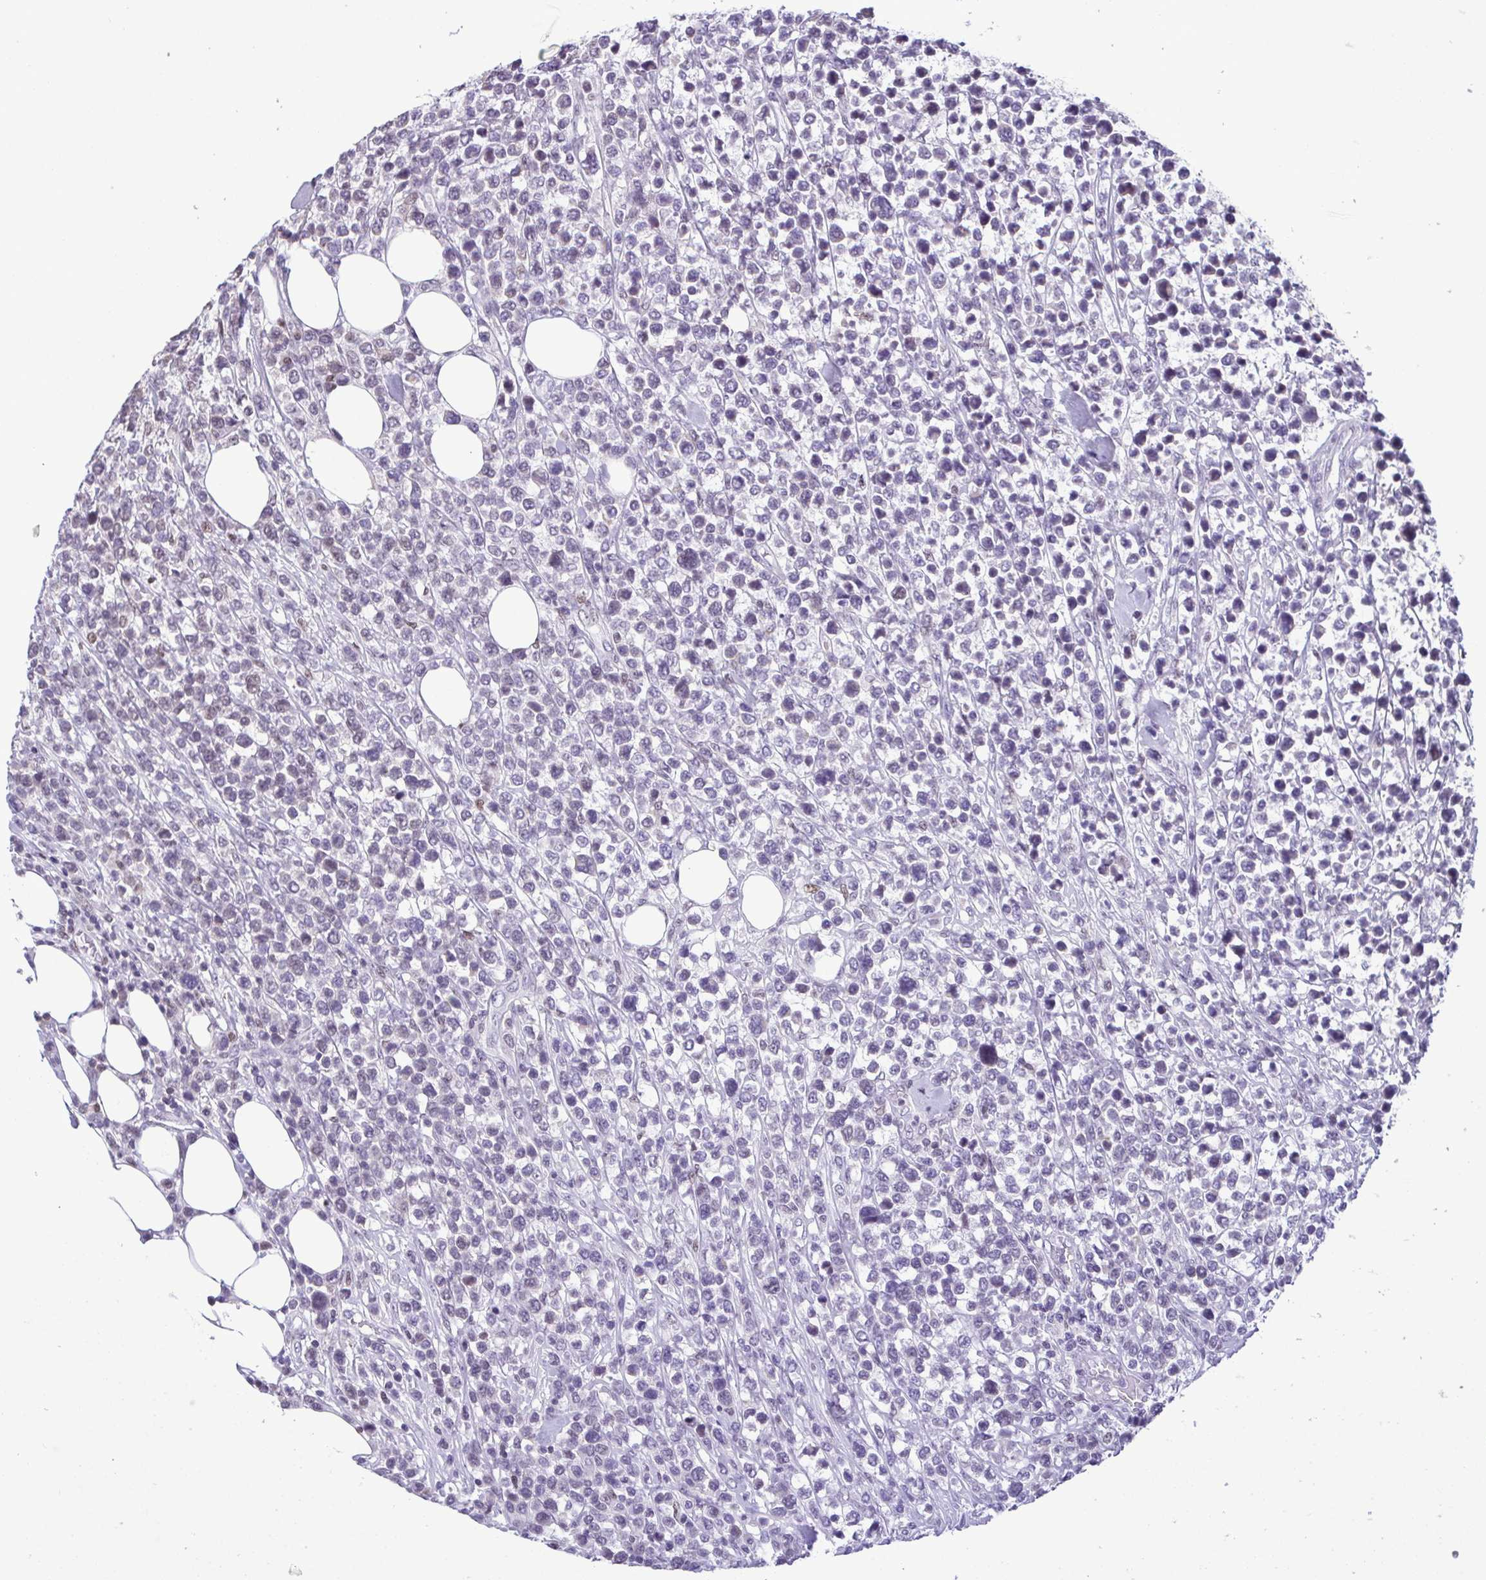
{"staining": {"intensity": "negative", "quantity": "none", "location": "none"}, "tissue": "lymphoma", "cell_type": "Tumor cells", "image_type": "cancer", "snomed": [{"axis": "morphology", "description": "Malignant lymphoma, non-Hodgkin's type, High grade"}, {"axis": "topography", "description": "Soft tissue"}], "caption": "Tumor cells show no significant protein staining in lymphoma.", "gene": "IRF1", "patient": {"sex": "female", "age": 56}}